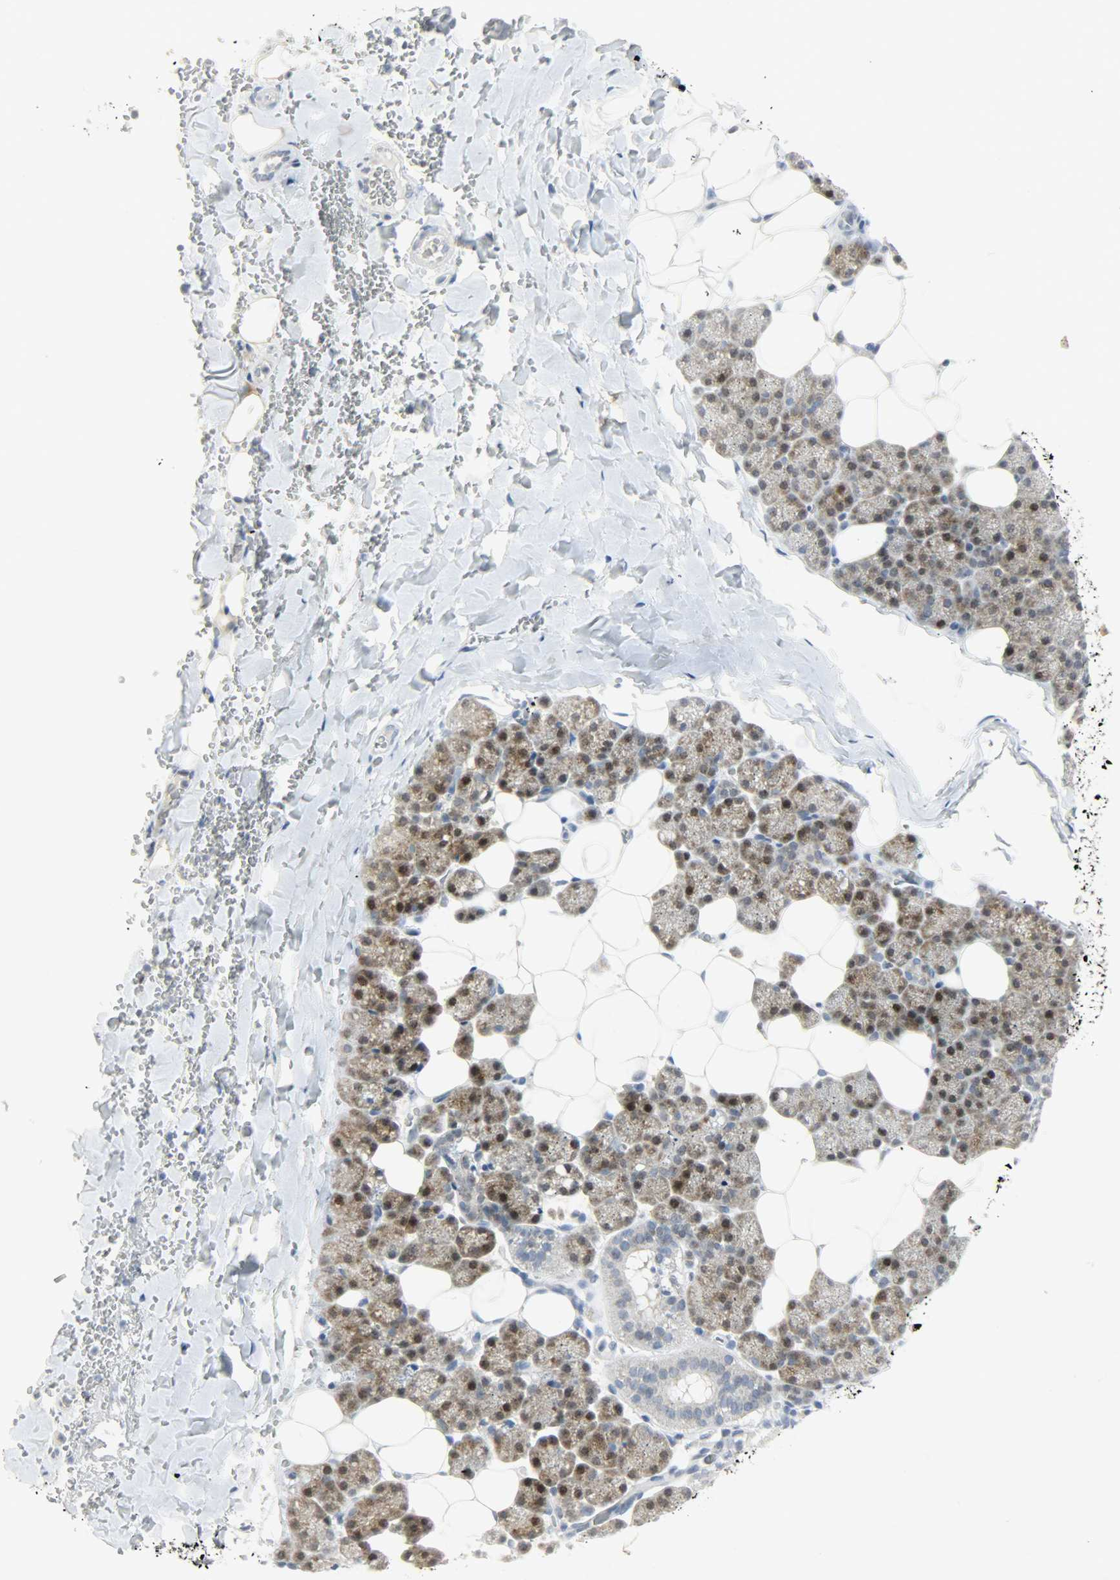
{"staining": {"intensity": "strong", "quantity": "<25%", "location": "cytoplasmic/membranous,nuclear"}, "tissue": "salivary gland", "cell_type": "Glandular cells", "image_type": "normal", "snomed": [{"axis": "morphology", "description": "Normal tissue, NOS"}, {"axis": "topography", "description": "Lymph node"}, {"axis": "topography", "description": "Salivary gland"}], "caption": "Normal salivary gland displays strong cytoplasmic/membranous,nuclear staining in about <25% of glandular cells, visualized by immunohistochemistry.", "gene": "CAMK4", "patient": {"sex": "male", "age": 8}}